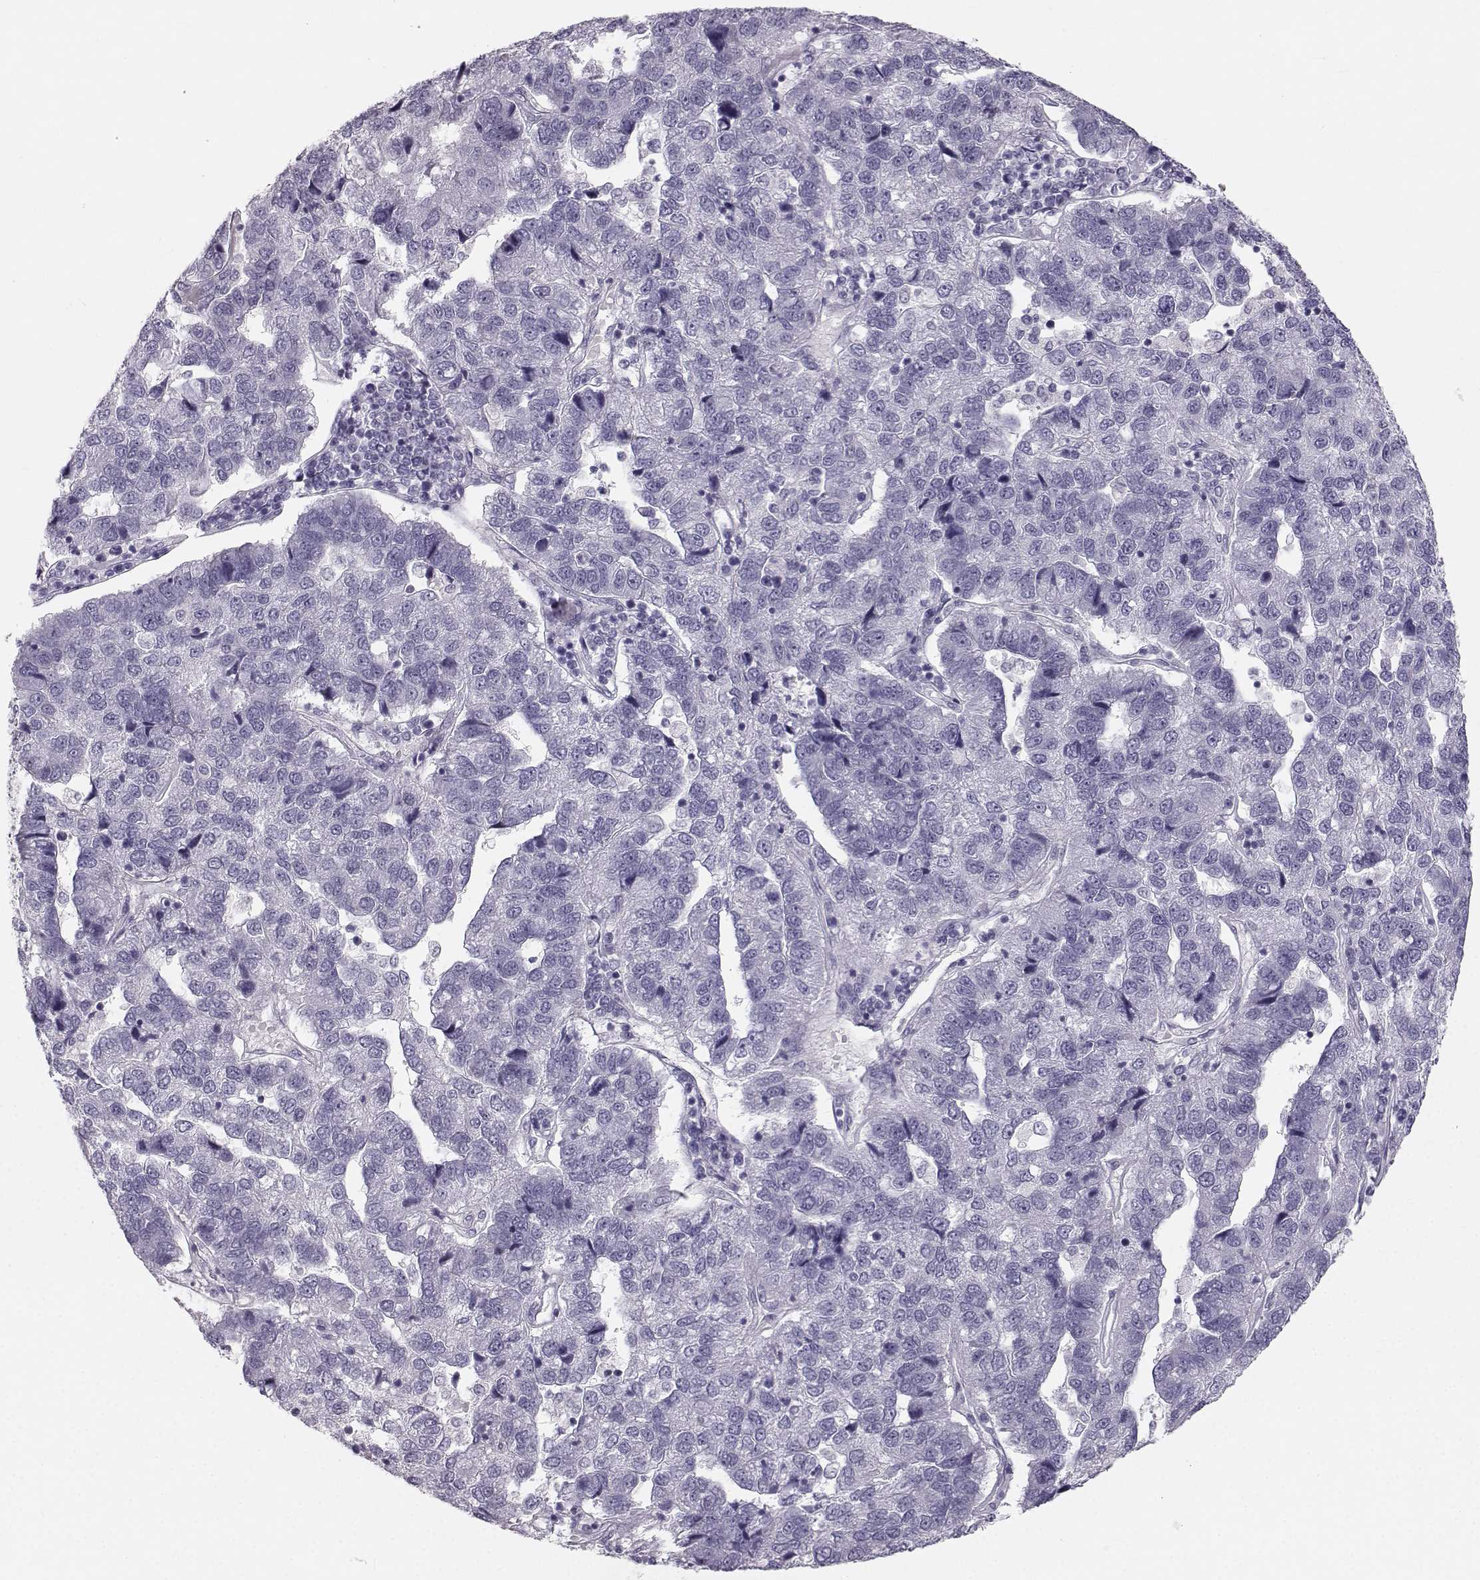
{"staining": {"intensity": "negative", "quantity": "none", "location": "none"}, "tissue": "pancreatic cancer", "cell_type": "Tumor cells", "image_type": "cancer", "snomed": [{"axis": "morphology", "description": "Adenocarcinoma, NOS"}, {"axis": "topography", "description": "Pancreas"}], "caption": "Pancreatic cancer (adenocarcinoma) stained for a protein using IHC demonstrates no staining tumor cells.", "gene": "OIP5", "patient": {"sex": "female", "age": 61}}